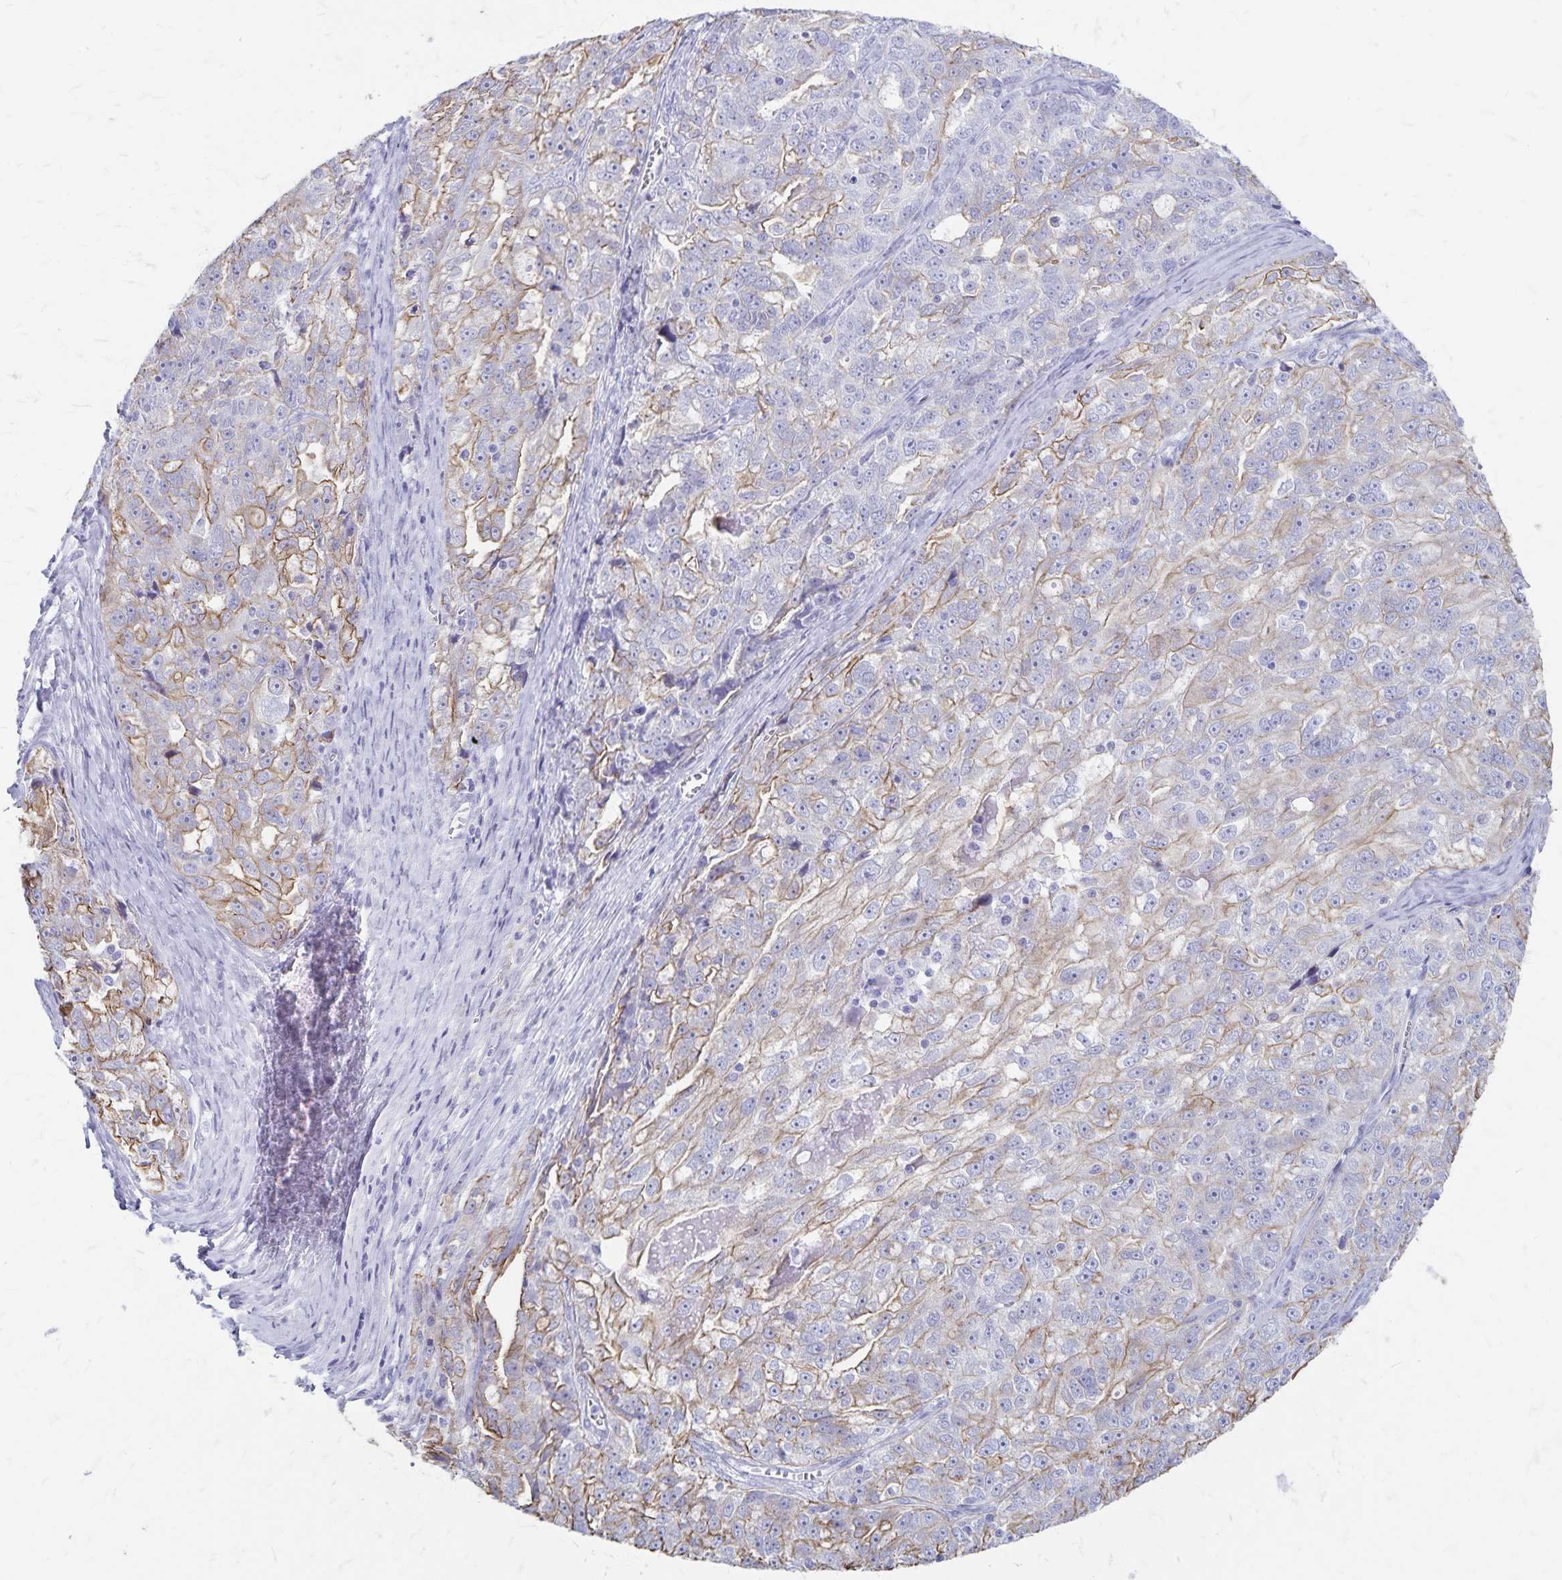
{"staining": {"intensity": "weak", "quantity": "25%-75%", "location": "cytoplasmic/membranous"}, "tissue": "ovarian cancer", "cell_type": "Tumor cells", "image_type": "cancer", "snomed": [{"axis": "morphology", "description": "Cystadenocarcinoma, serous, NOS"}, {"axis": "topography", "description": "Ovary"}], "caption": "Immunohistochemistry (DAB (3,3'-diaminobenzidine)) staining of human serous cystadenocarcinoma (ovarian) demonstrates weak cytoplasmic/membranous protein expression in approximately 25%-75% of tumor cells.", "gene": "GPBAR1", "patient": {"sex": "female", "age": 51}}